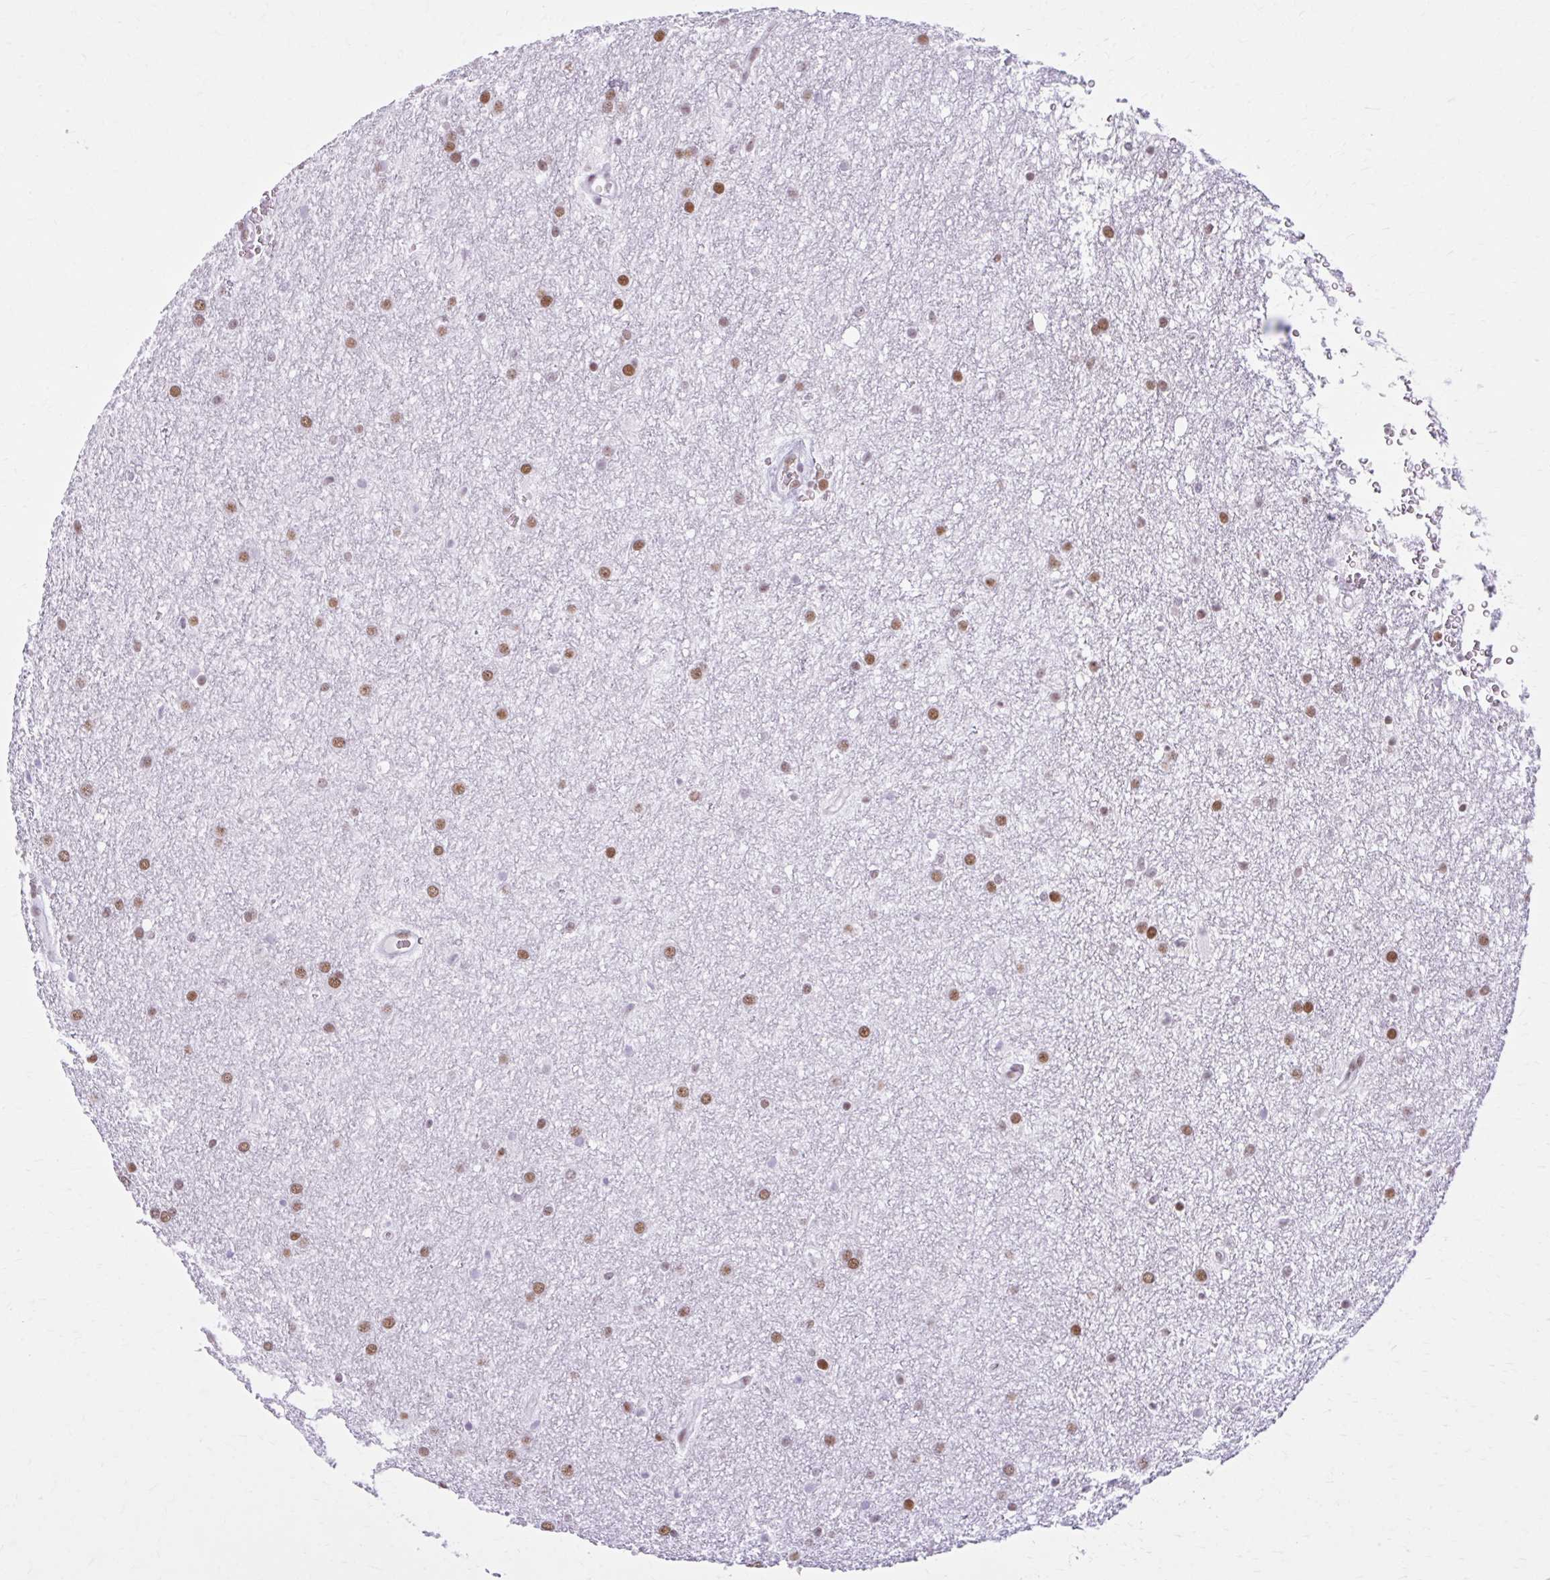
{"staining": {"intensity": "moderate", "quantity": ">75%", "location": "nuclear"}, "tissue": "glioma", "cell_type": "Tumor cells", "image_type": "cancer", "snomed": [{"axis": "morphology", "description": "Glioma, malignant, Low grade"}, {"axis": "topography", "description": "Cerebellum"}], "caption": "IHC of human glioma shows medium levels of moderate nuclear staining in about >75% of tumor cells.", "gene": "PABIR1", "patient": {"sex": "female", "age": 5}}